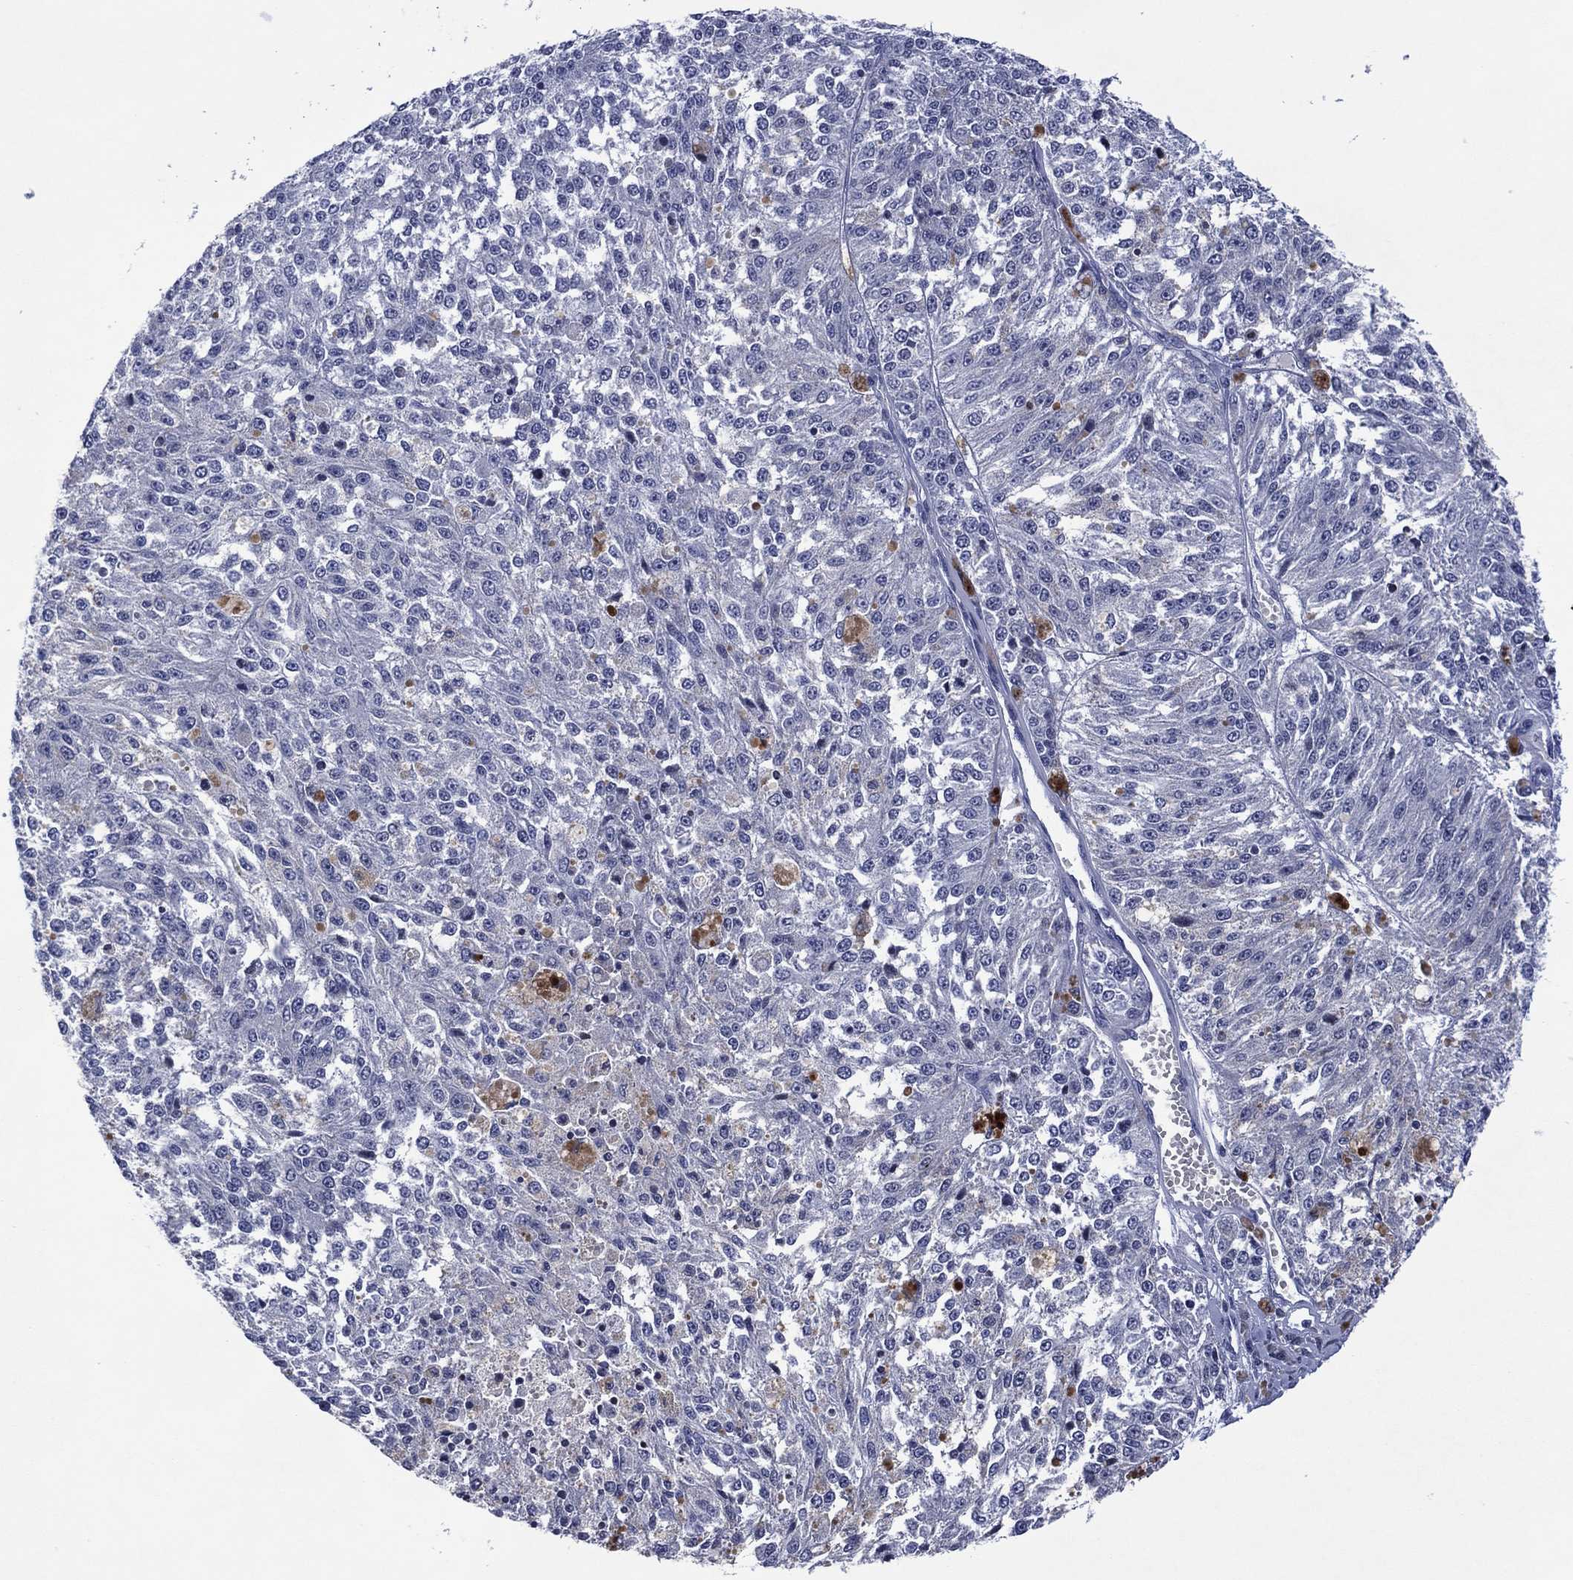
{"staining": {"intensity": "negative", "quantity": "none", "location": "none"}, "tissue": "melanoma", "cell_type": "Tumor cells", "image_type": "cancer", "snomed": [{"axis": "morphology", "description": "Malignant melanoma, Metastatic site"}, {"axis": "topography", "description": "Lymph node"}], "caption": "A high-resolution histopathology image shows IHC staining of malignant melanoma (metastatic site), which shows no significant positivity in tumor cells.", "gene": "USP26", "patient": {"sex": "female", "age": 64}}